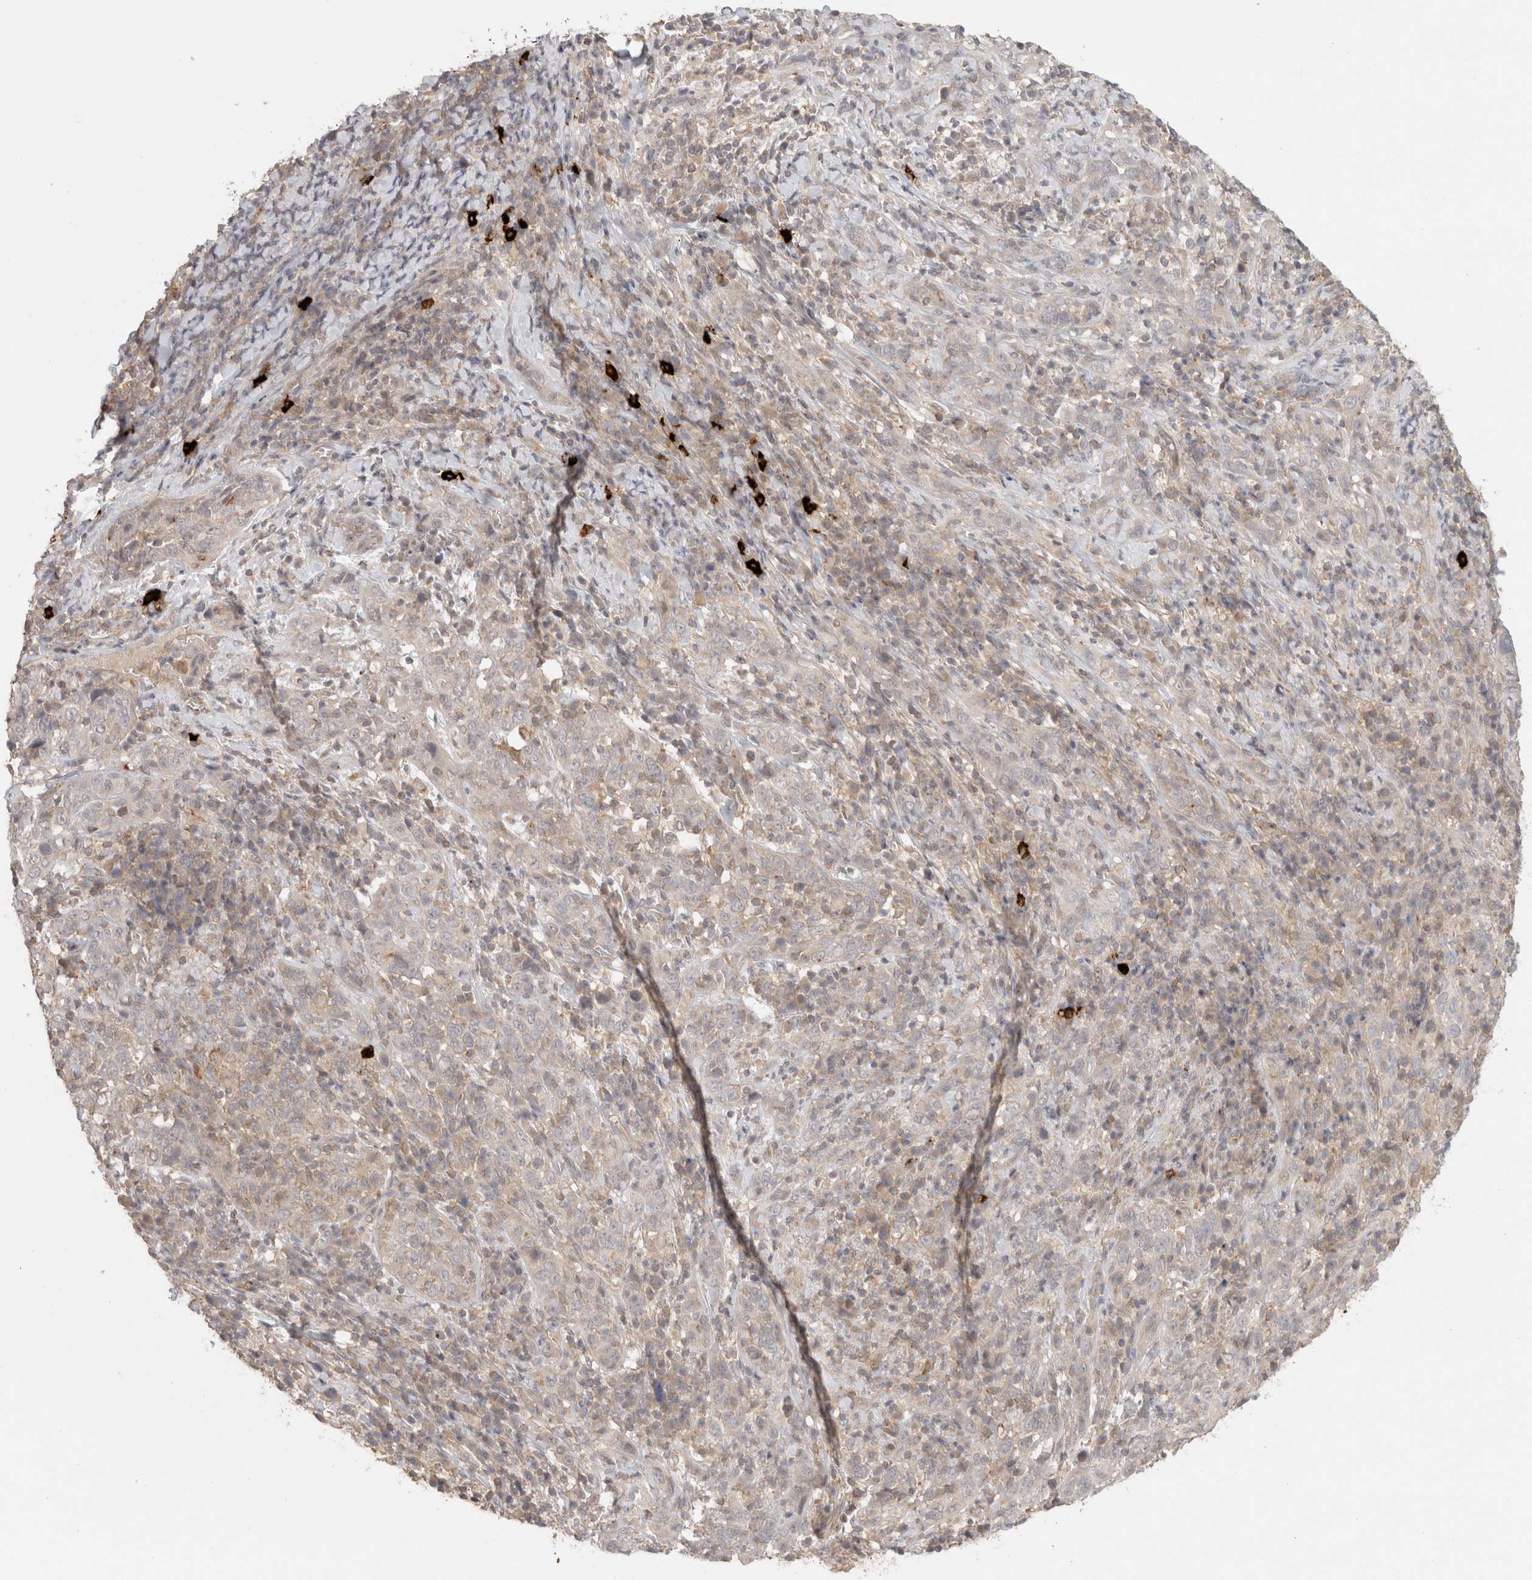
{"staining": {"intensity": "negative", "quantity": "none", "location": "none"}, "tissue": "cervical cancer", "cell_type": "Tumor cells", "image_type": "cancer", "snomed": [{"axis": "morphology", "description": "Squamous cell carcinoma, NOS"}, {"axis": "topography", "description": "Cervix"}], "caption": "This is an IHC photomicrograph of squamous cell carcinoma (cervical). There is no staining in tumor cells.", "gene": "HSPG2", "patient": {"sex": "female", "age": 46}}